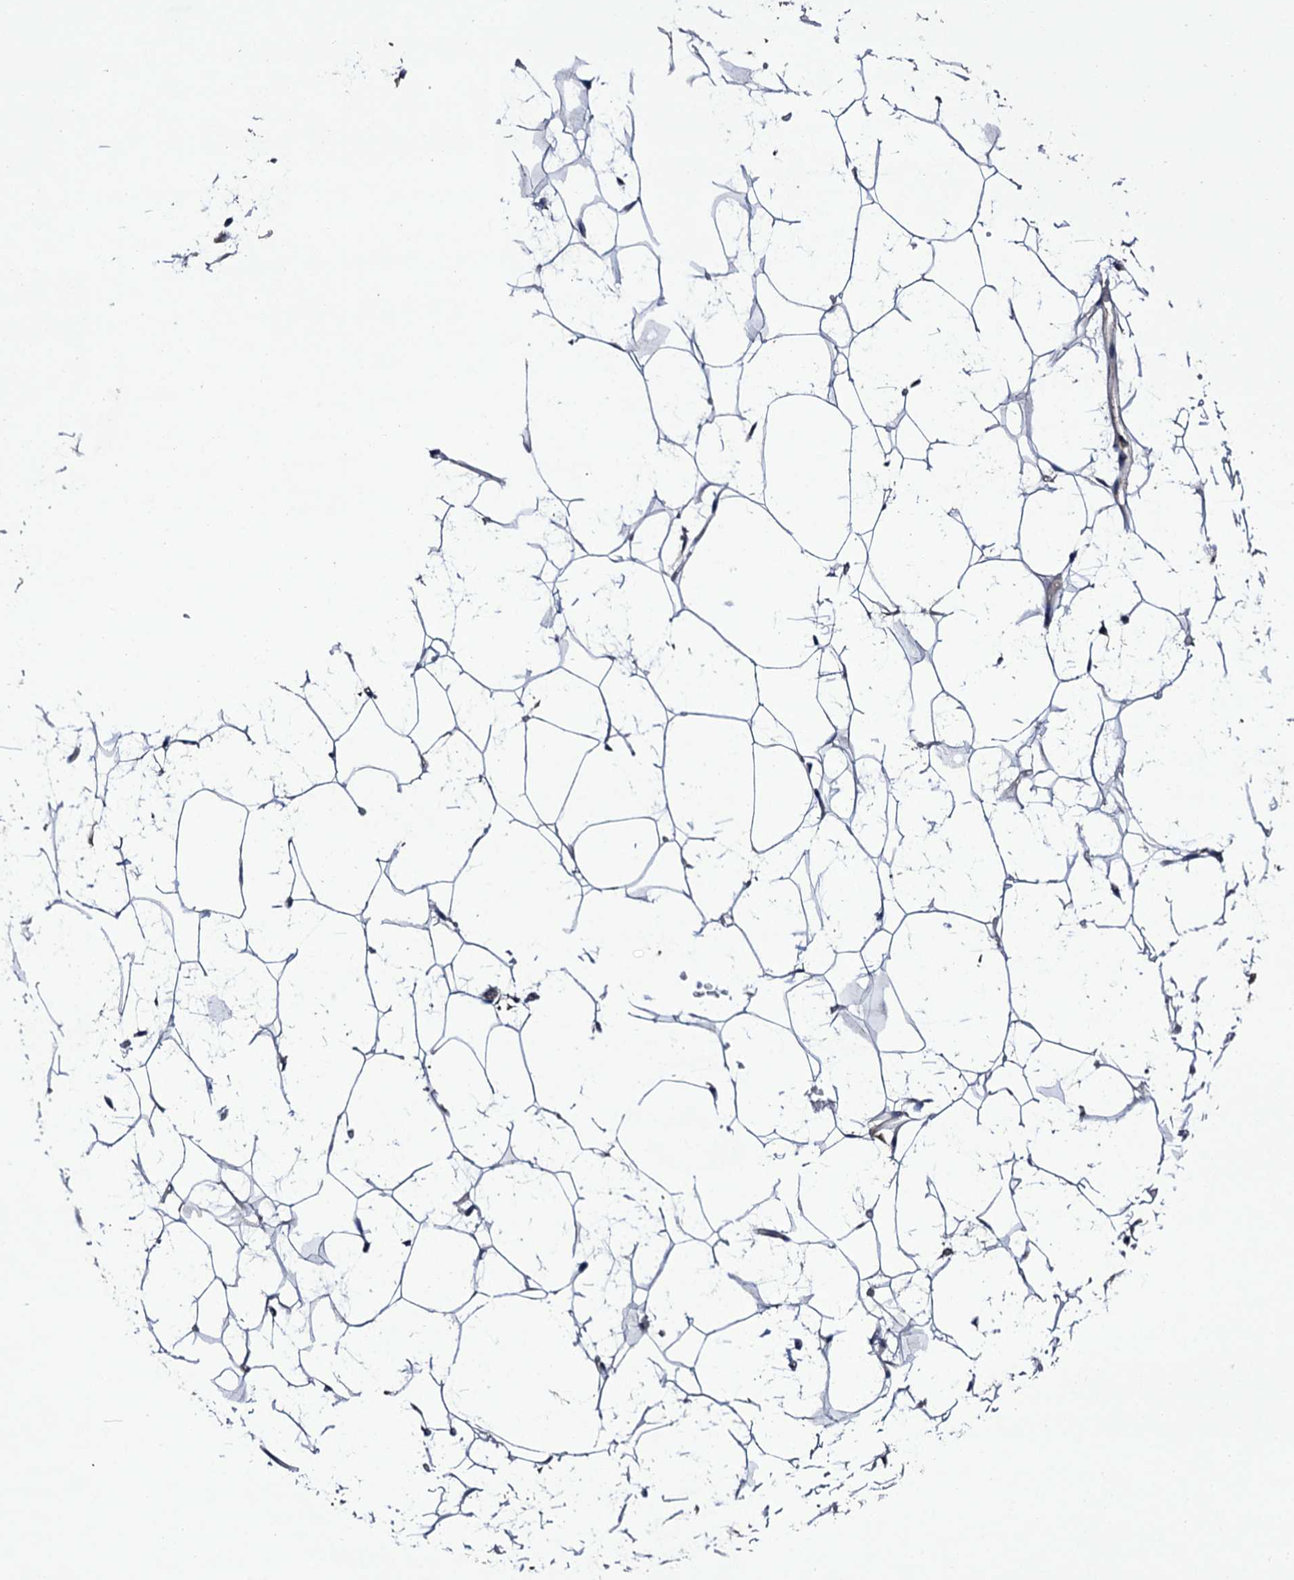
{"staining": {"intensity": "moderate", "quantity": "<25%", "location": "cytoplasmic/membranous"}, "tissue": "adipose tissue", "cell_type": "Adipocytes", "image_type": "normal", "snomed": [{"axis": "morphology", "description": "Normal tissue, NOS"}, {"axis": "topography", "description": "Breast"}], "caption": "IHC photomicrograph of normal adipose tissue stained for a protein (brown), which displays low levels of moderate cytoplasmic/membranous positivity in approximately <25% of adipocytes.", "gene": "BCL2L14", "patient": {"sex": "female", "age": 26}}